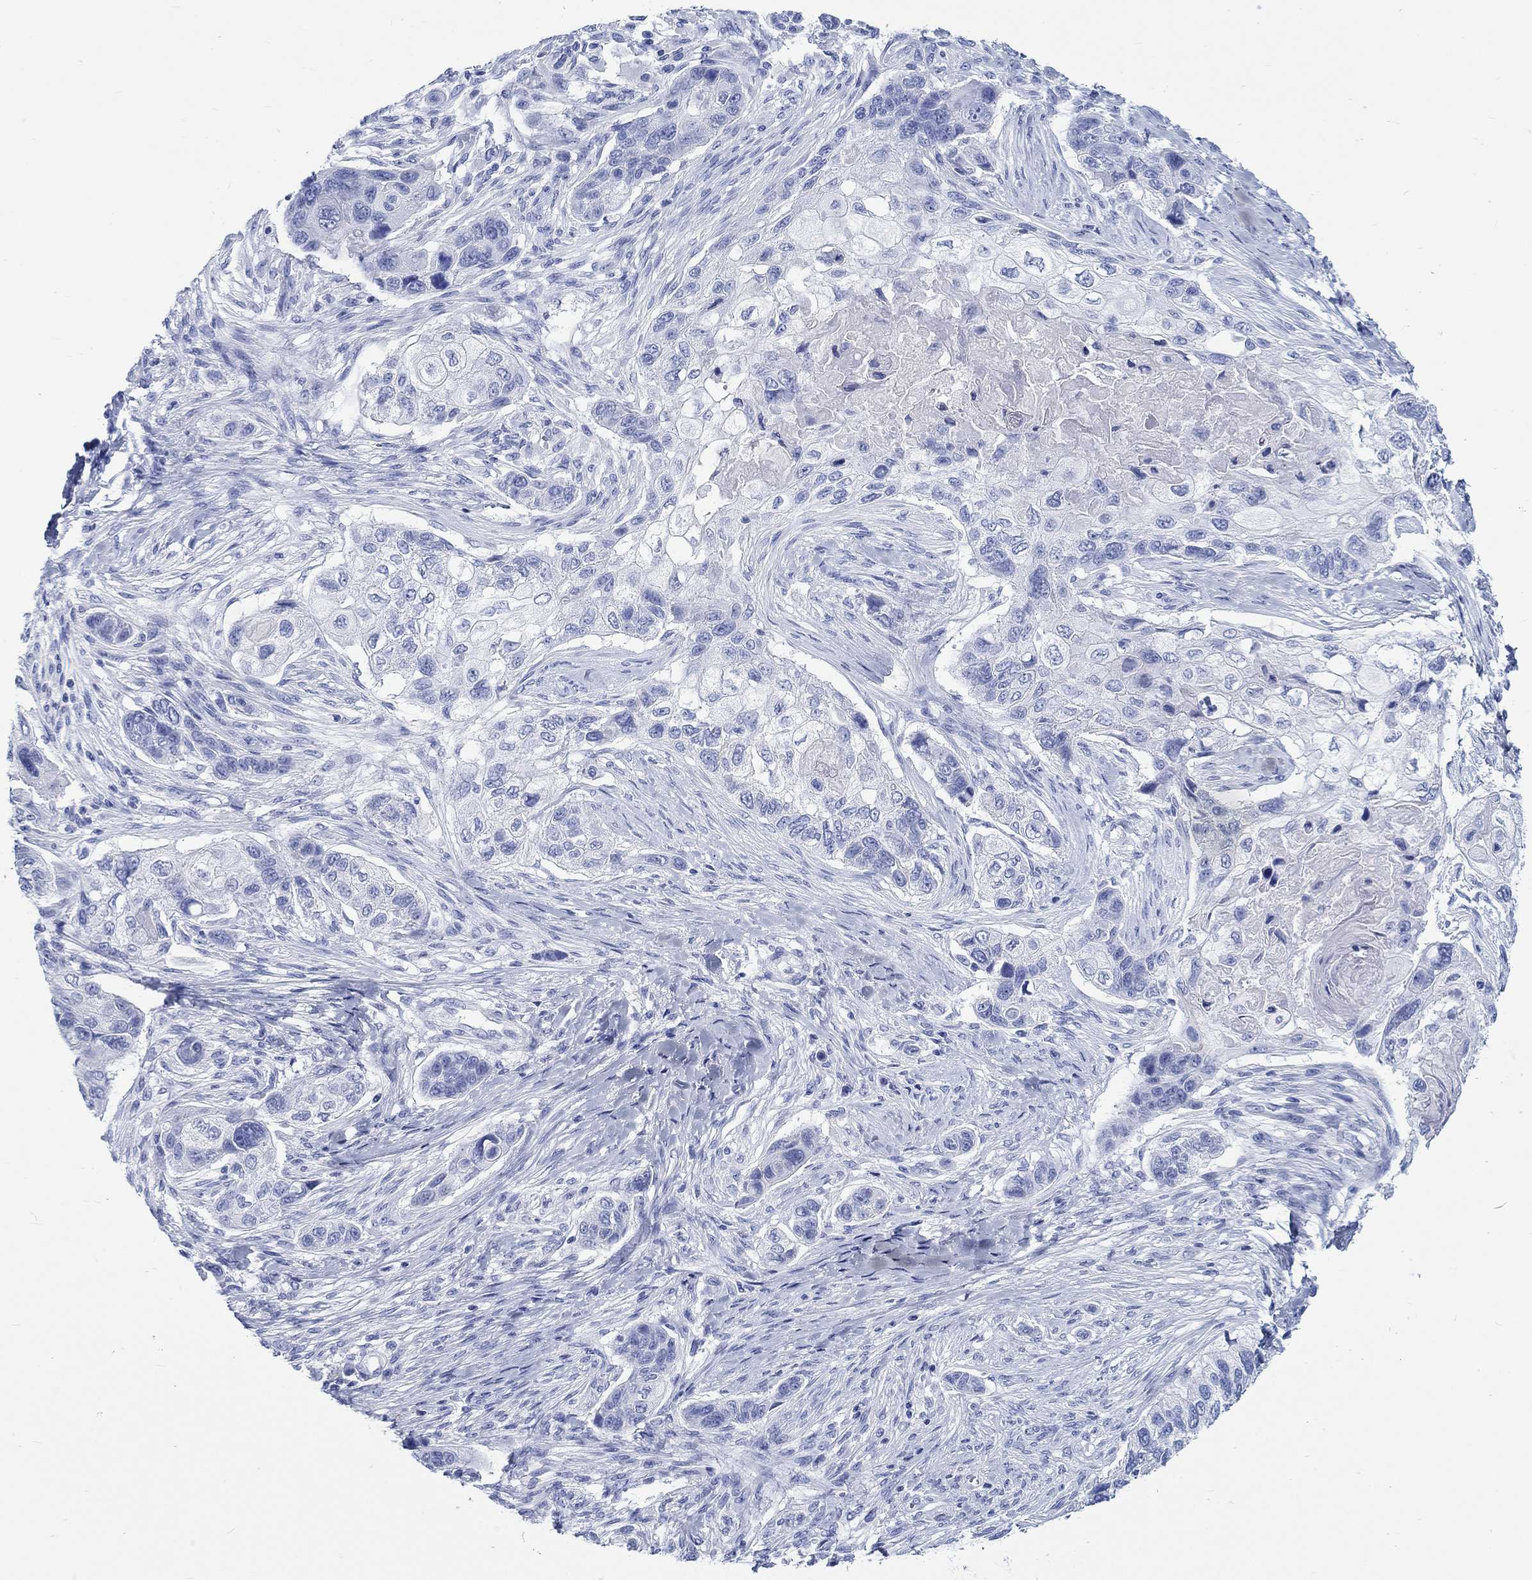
{"staining": {"intensity": "negative", "quantity": "none", "location": "none"}, "tissue": "lung cancer", "cell_type": "Tumor cells", "image_type": "cancer", "snomed": [{"axis": "morphology", "description": "Normal tissue, NOS"}, {"axis": "morphology", "description": "Squamous cell carcinoma, NOS"}, {"axis": "topography", "description": "Bronchus"}, {"axis": "topography", "description": "Lung"}], "caption": "This is a histopathology image of IHC staining of lung cancer, which shows no expression in tumor cells.", "gene": "RD3L", "patient": {"sex": "male", "age": 69}}